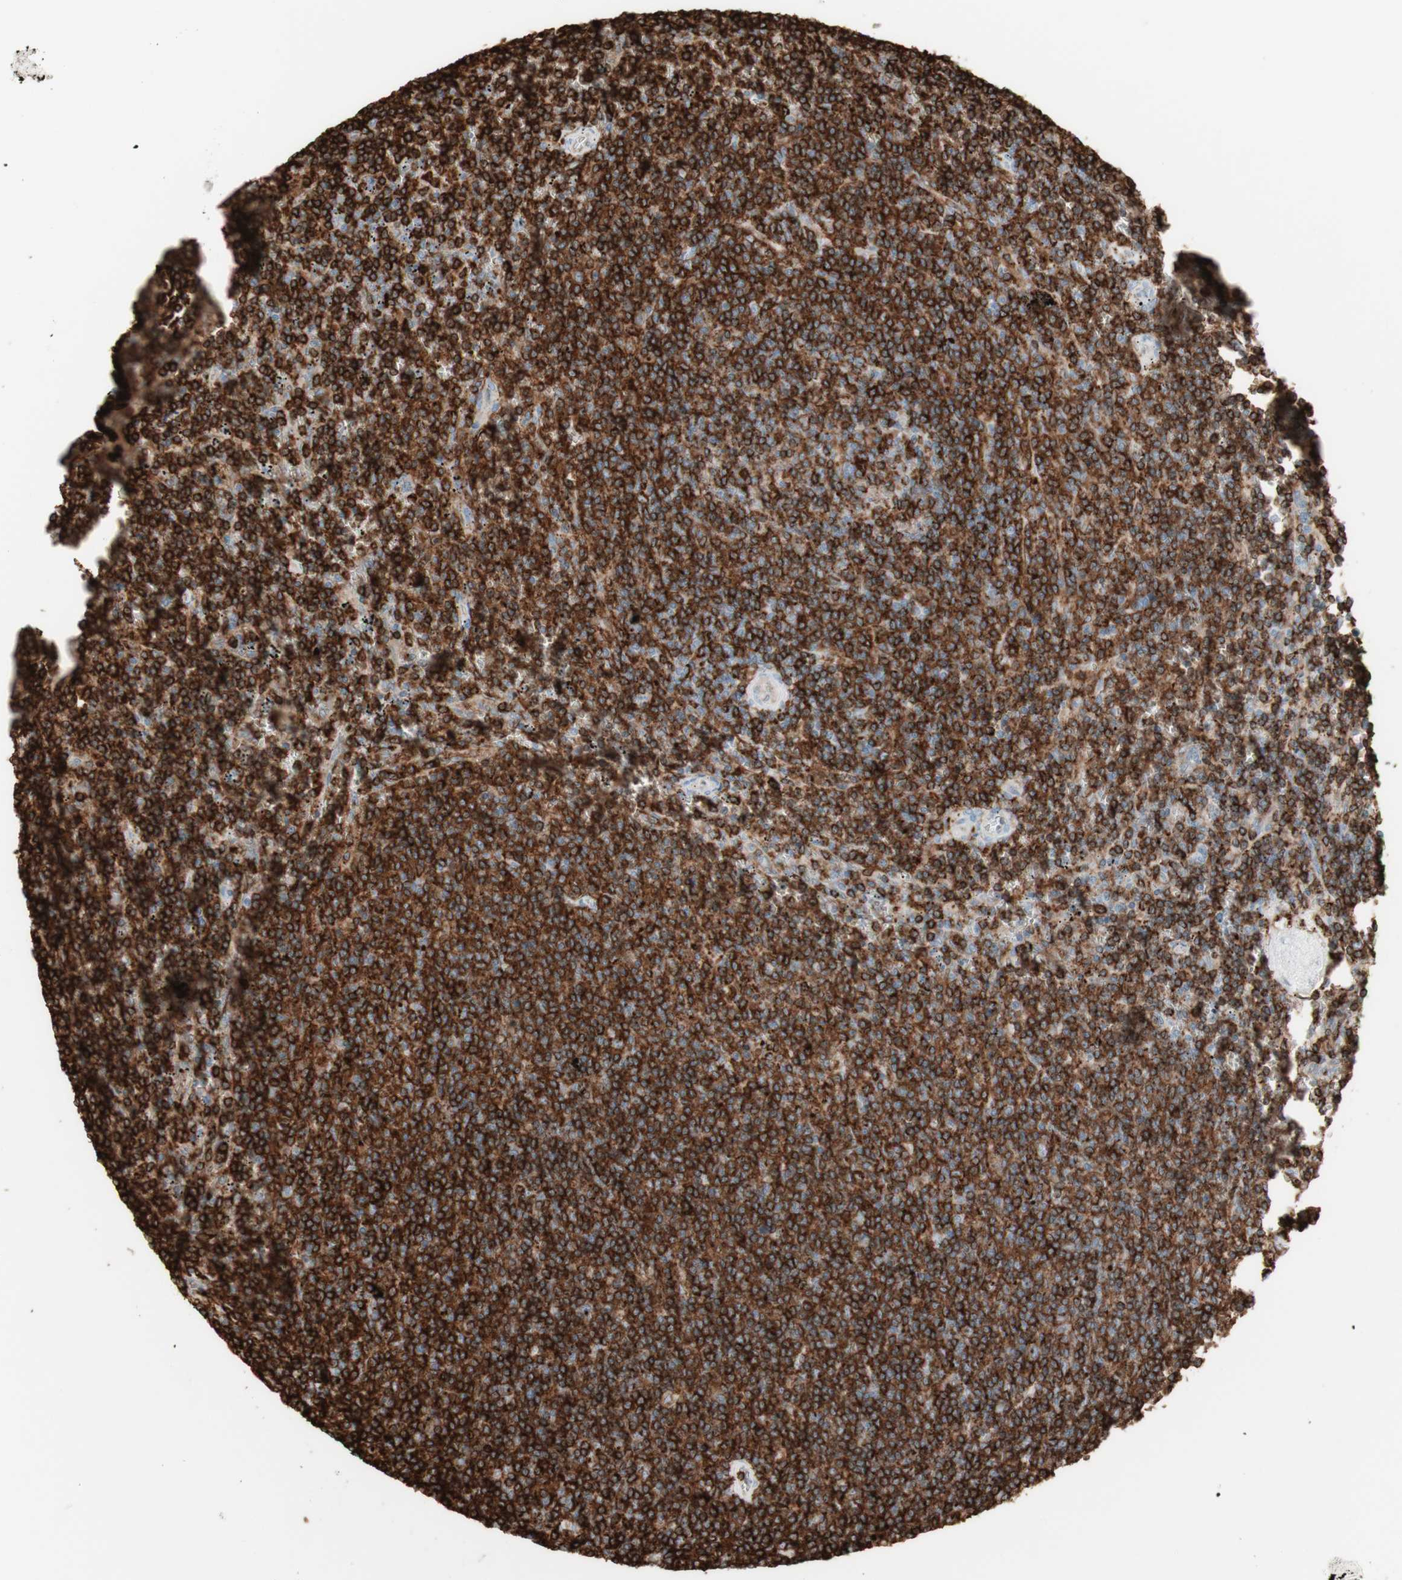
{"staining": {"intensity": "strong", "quantity": ">75%", "location": "cytoplasmic/membranous"}, "tissue": "lymphoma", "cell_type": "Tumor cells", "image_type": "cancer", "snomed": [{"axis": "morphology", "description": "Malignant lymphoma, non-Hodgkin's type, Low grade"}, {"axis": "topography", "description": "Spleen"}], "caption": "A high amount of strong cytoplasmic/membranous expression is present in about >75% of tumor cells in lymphoma tissue. Nuclei are stained in blue.", "gene": "HLA-DPB1", "patient": {"sex": "female", "age": 50}}